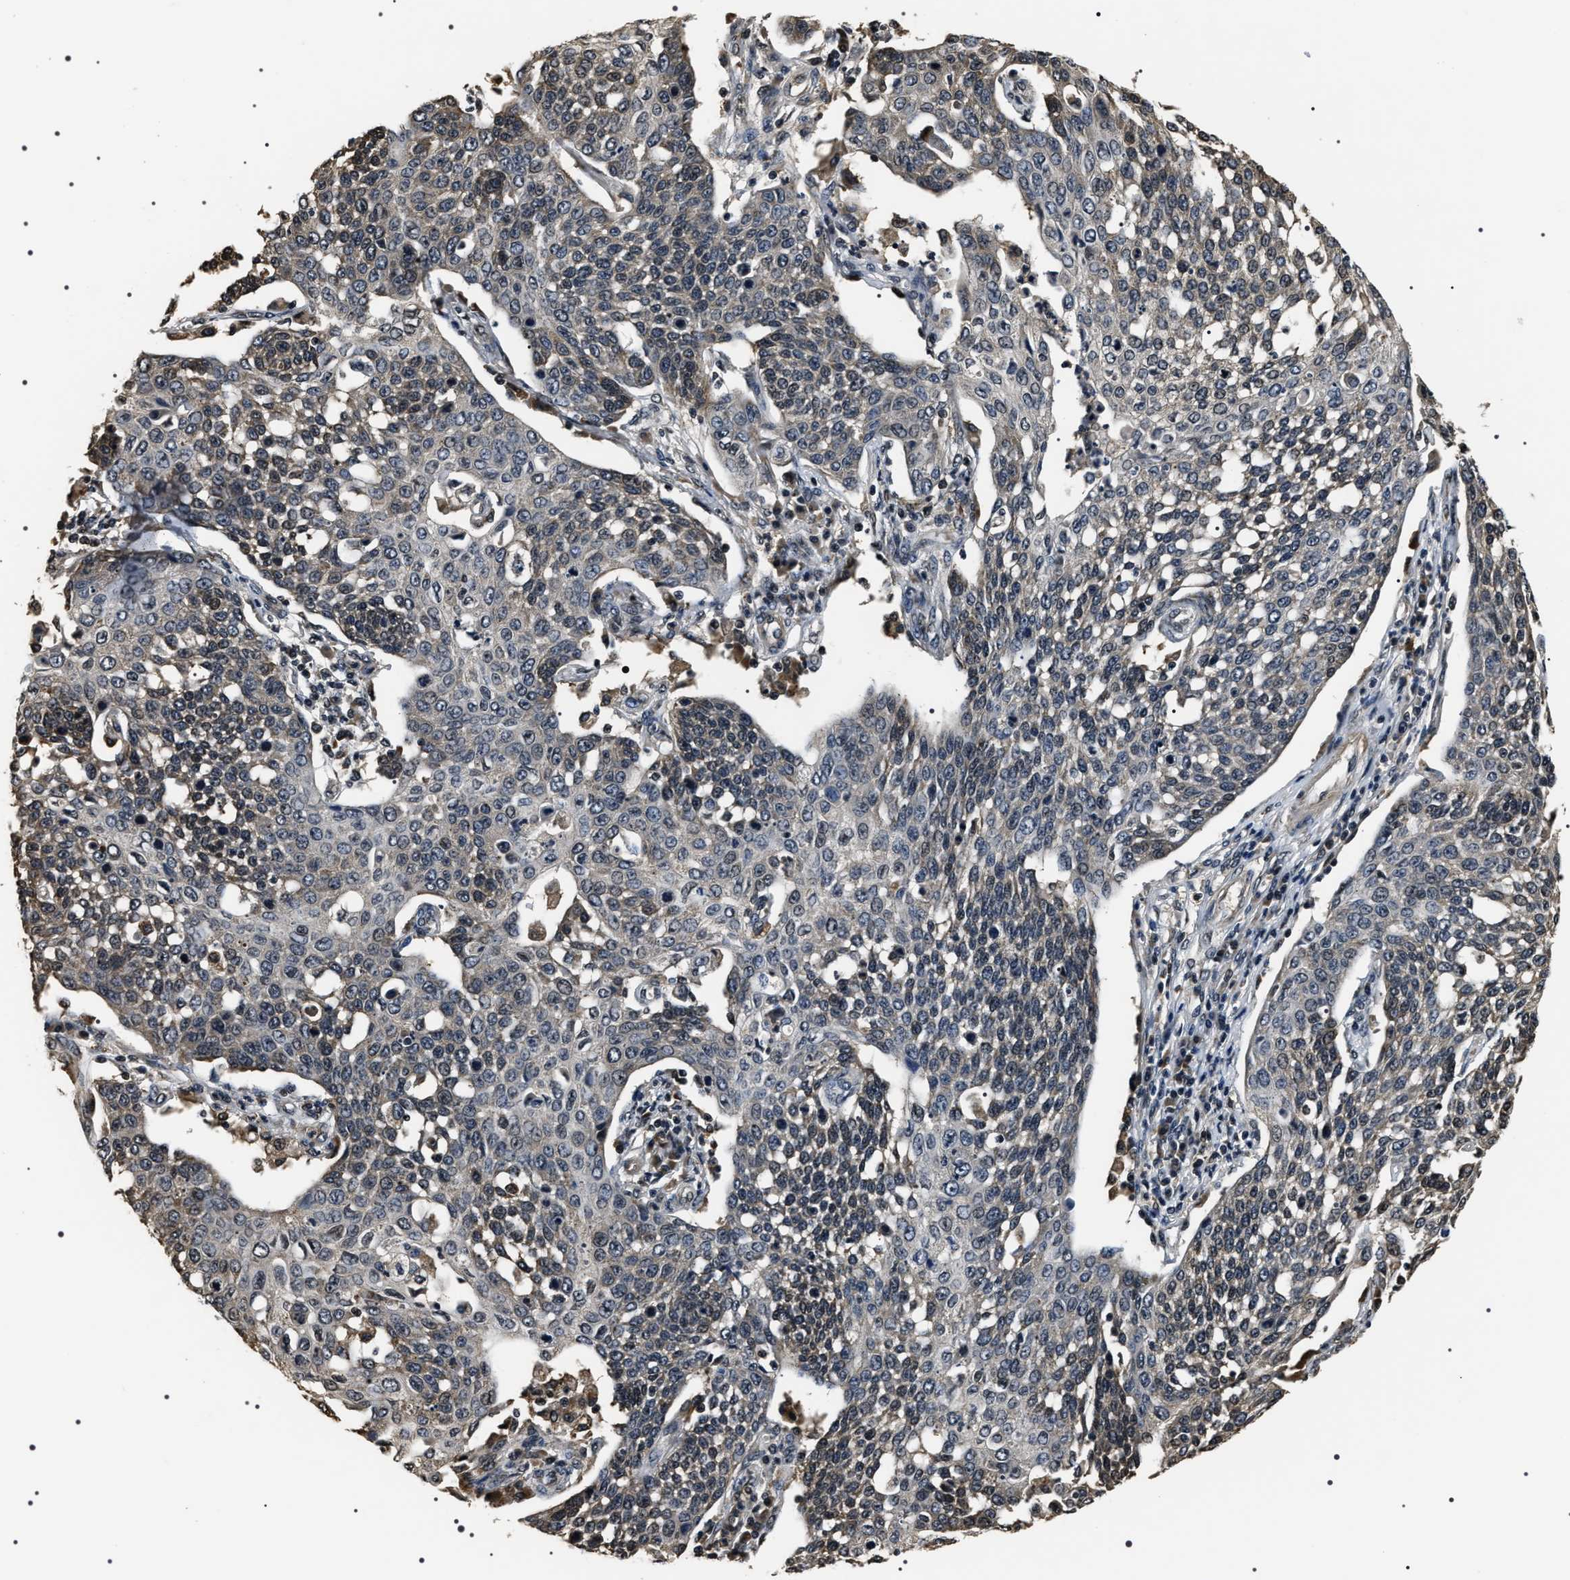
{"staining": {"intensity": "weak", "quantity": "25%-75%", "location": "cytoplasmic/membranous"}, "tissue": "cervical cancer", "cell_type": "Tumor cells", "image_type": "cancer", "snomed": [{"axis": "morphology", "description": "Squamous cell carcinoma, NOS"}, {"axis": "topography", "description": "Cervix"}], "caption": "Immunohistochemical staining of human cervical cancer reveals weak cytoplasmic/membranous protein expression in approximately 25%-75% of tumor cells.", "gene": "ARHGAP22", "patient": {"sex": "female", "age": 34}}